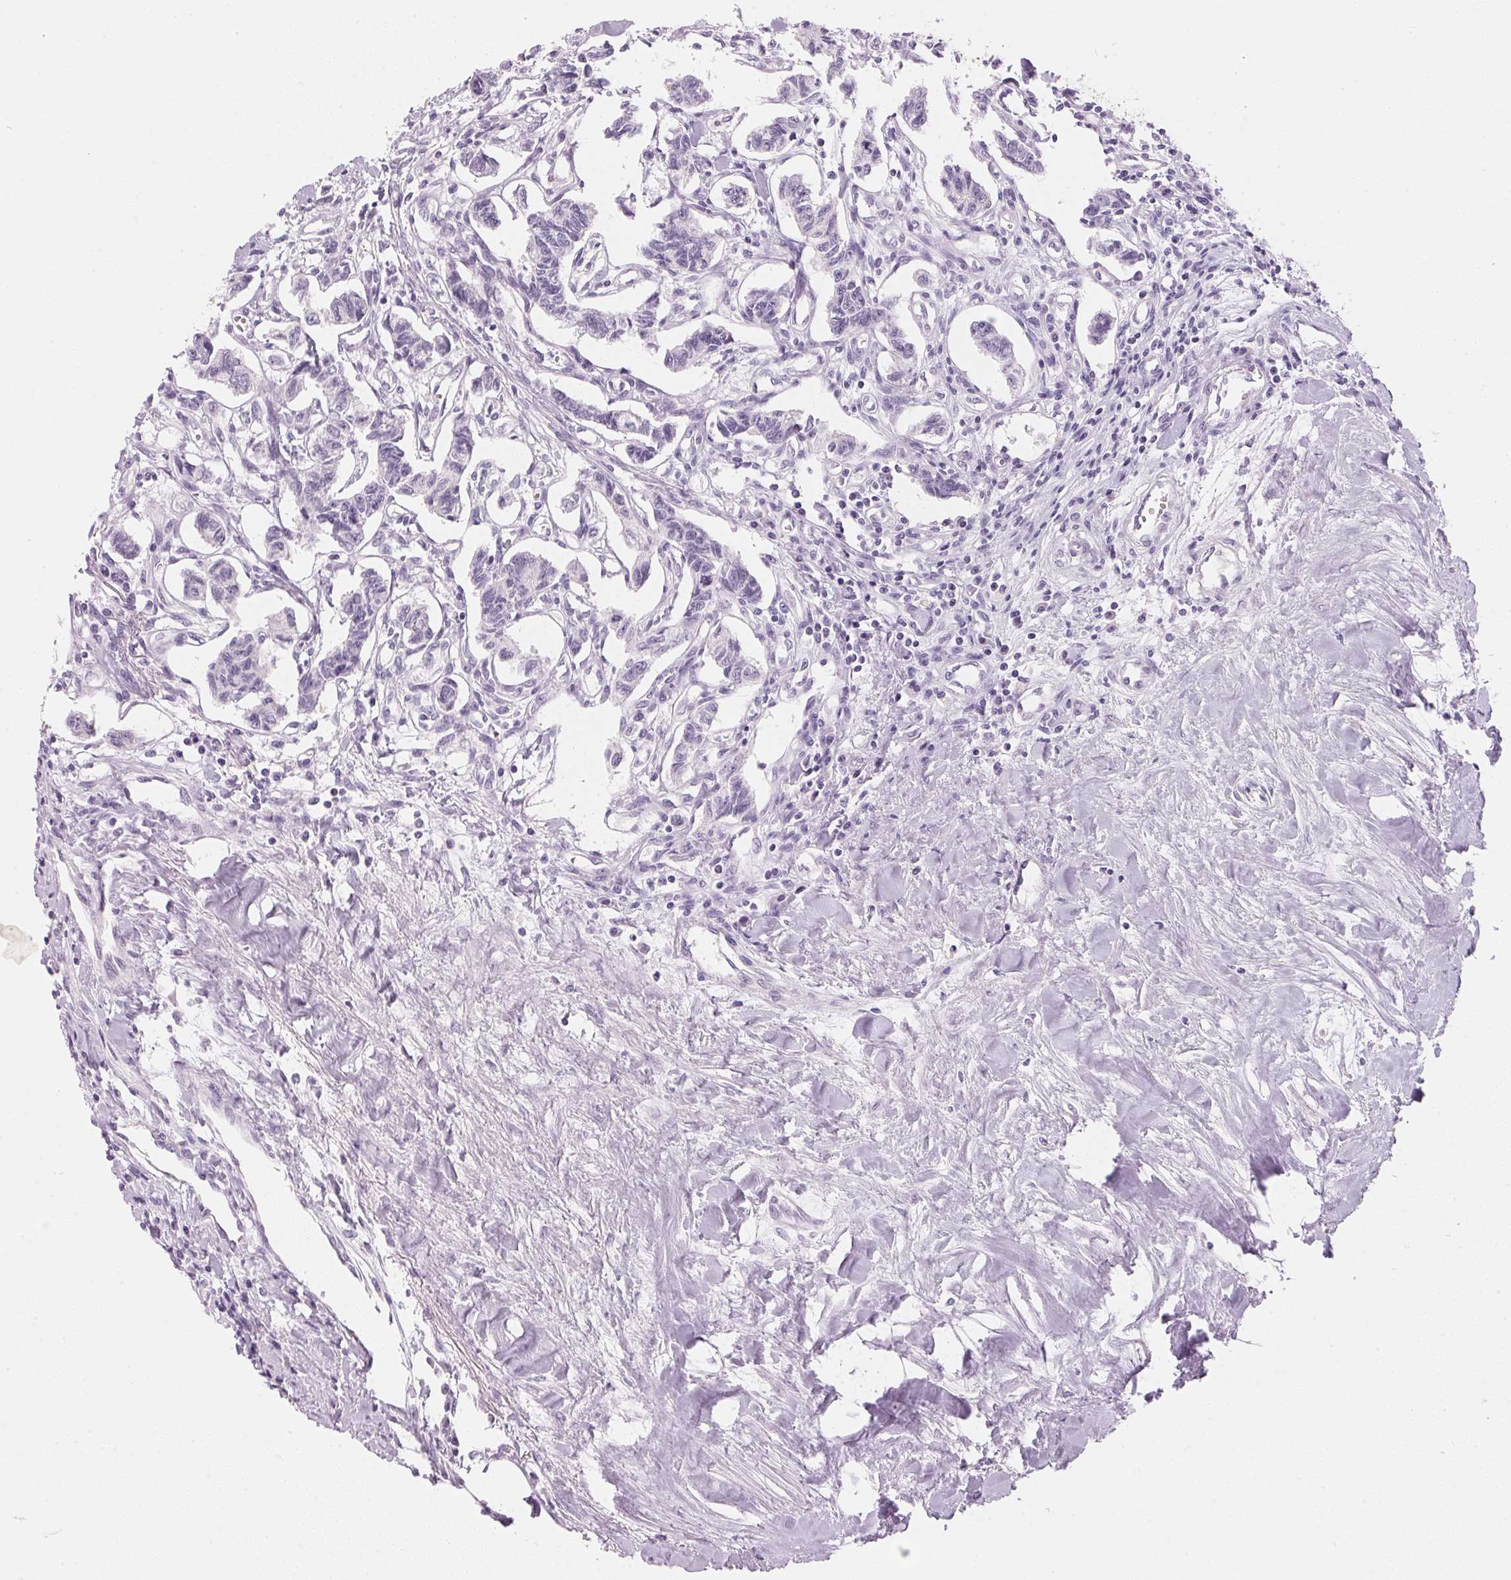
{"staining": {"intensity": "negative", "quantity": "none", "location": "none"}, "tissue": "carcinoid", "cell_type": "Tumor cells", "image_type": "cancer", "snomed": [{"axis": "morphology", "description": "Carcinoid, malignant, NOS"}, {"axis": "topography", "description": "Kidney"}], "caption": "IHC of carcinoid exhibits no expression in tumor cells. The staining is performed using DAB brown chromogen with nuclei counter-stained in using hematoxylin.", "gene": "CYP11B1", "patient": {"sex": "female", "age": 41}}